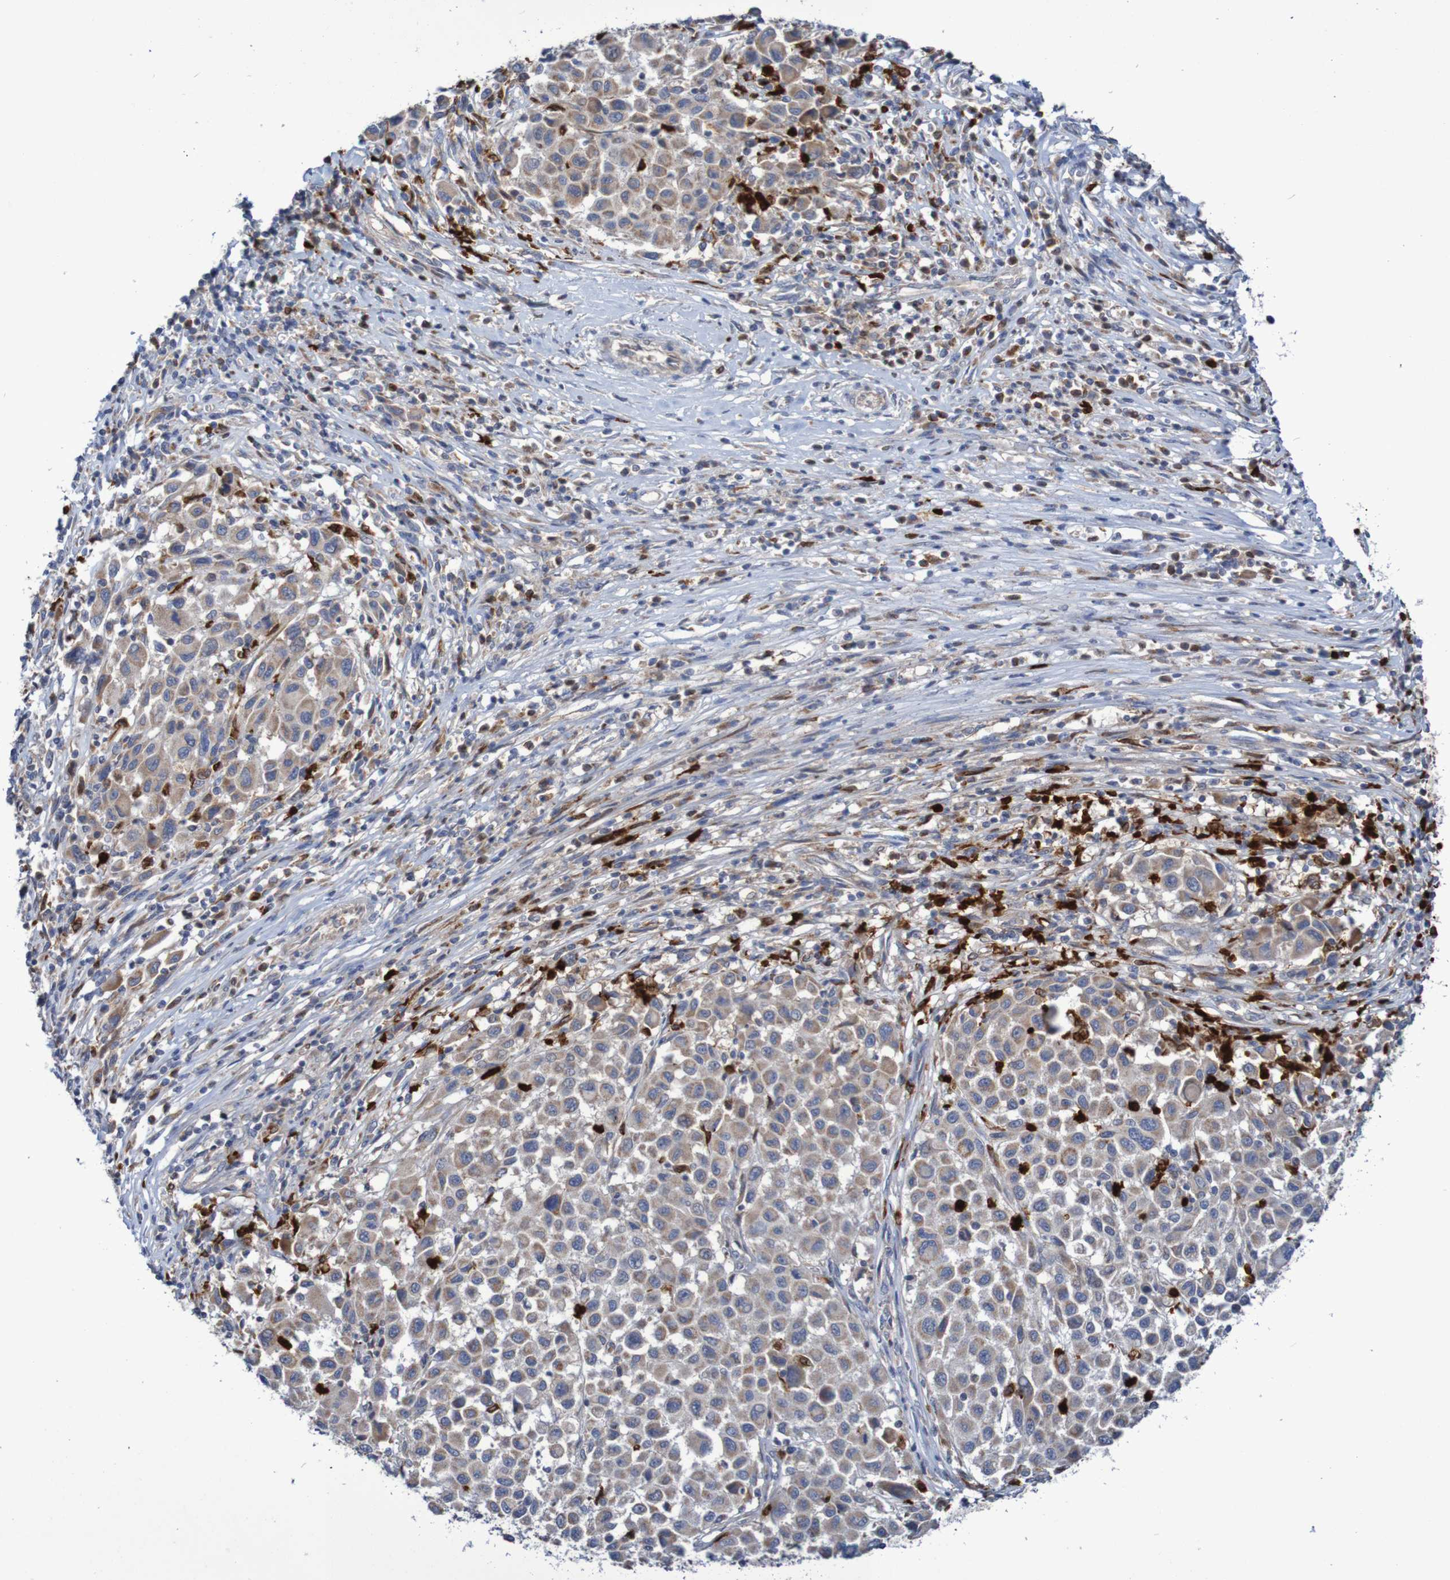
{"staining": {"intensity": "weak", "quantity": ">75%", "location": "cytoplasmic/membranous"}, "tissue": "melanoma", "cell_type": "Tumor cells", "image_type": "cancer", "snomed": [{"axis": "morphology", "description": "Malignant melanoma, Metastatic site"}, {"axis": "topography", "description": "Lymph node"}], "caption": "A low amount of weak cytoplasmic/membranous staining is appreciated in about >75% of tumor cells in malignant melanoma (metastatic site) tissue. The staining is performed using DAB (3,3'-diaminobenzidine) brown chromogen to label protein expression. The nuclei are counter-stained blue using hematoxylin.", "gene": "PARP4", "patient": {"sex": "male", "age": 61}}